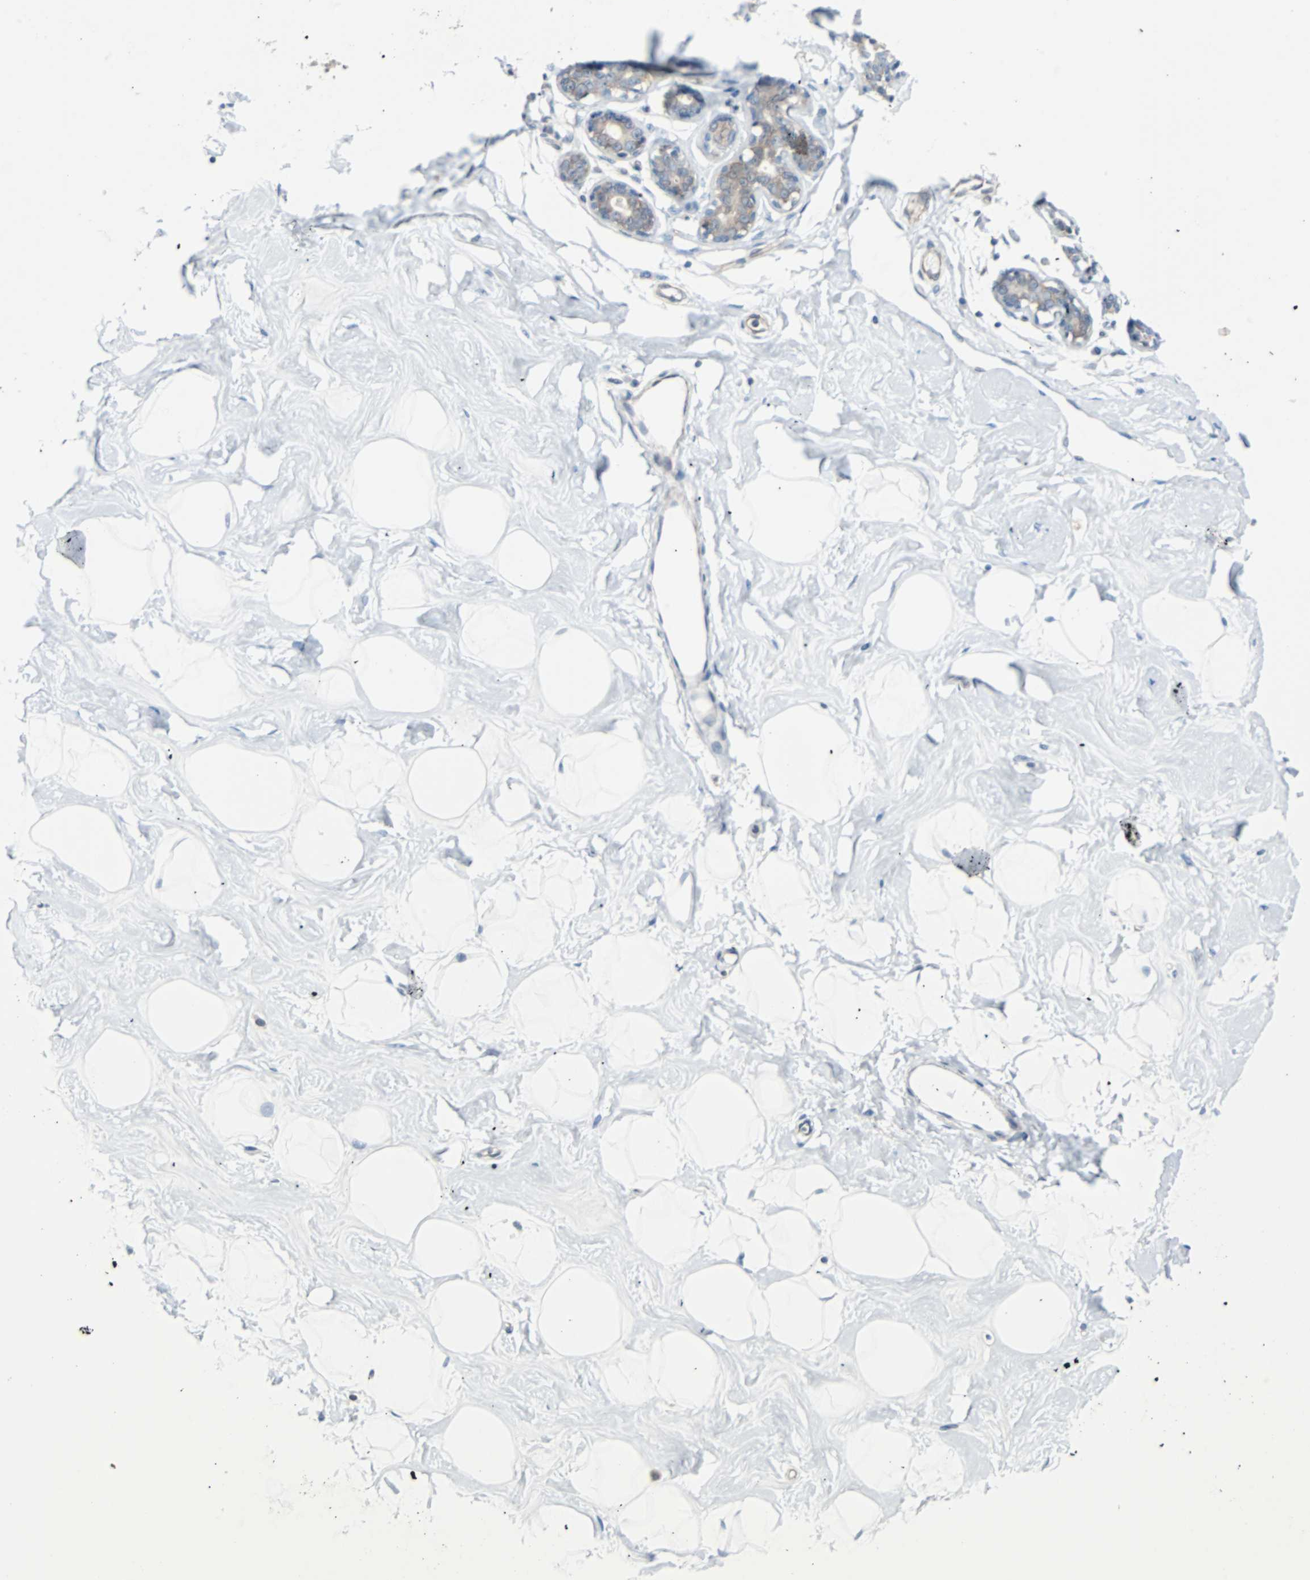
{"staining": {"intensity": "negative", "quantity": "none", "location": "none"}, "tissue": "breast", "cell_type": "Adipocytes", "image_type": "normal", "snomed": [{"axis": "morphology", "description": "Normal tissue, NOS"}, {"axis": "topography", "description": "Breast"}], "caption": "Adipocytes are negative for brown protein staining in unremarkable breast. The staining was performed using DAB to visualize the protein expression in brown, while the nuclei were stained in blue with hematoxylin (Magnification: 20x).", "gene": "SWAP70", "patient": {"sex": "female", "age": 23}}